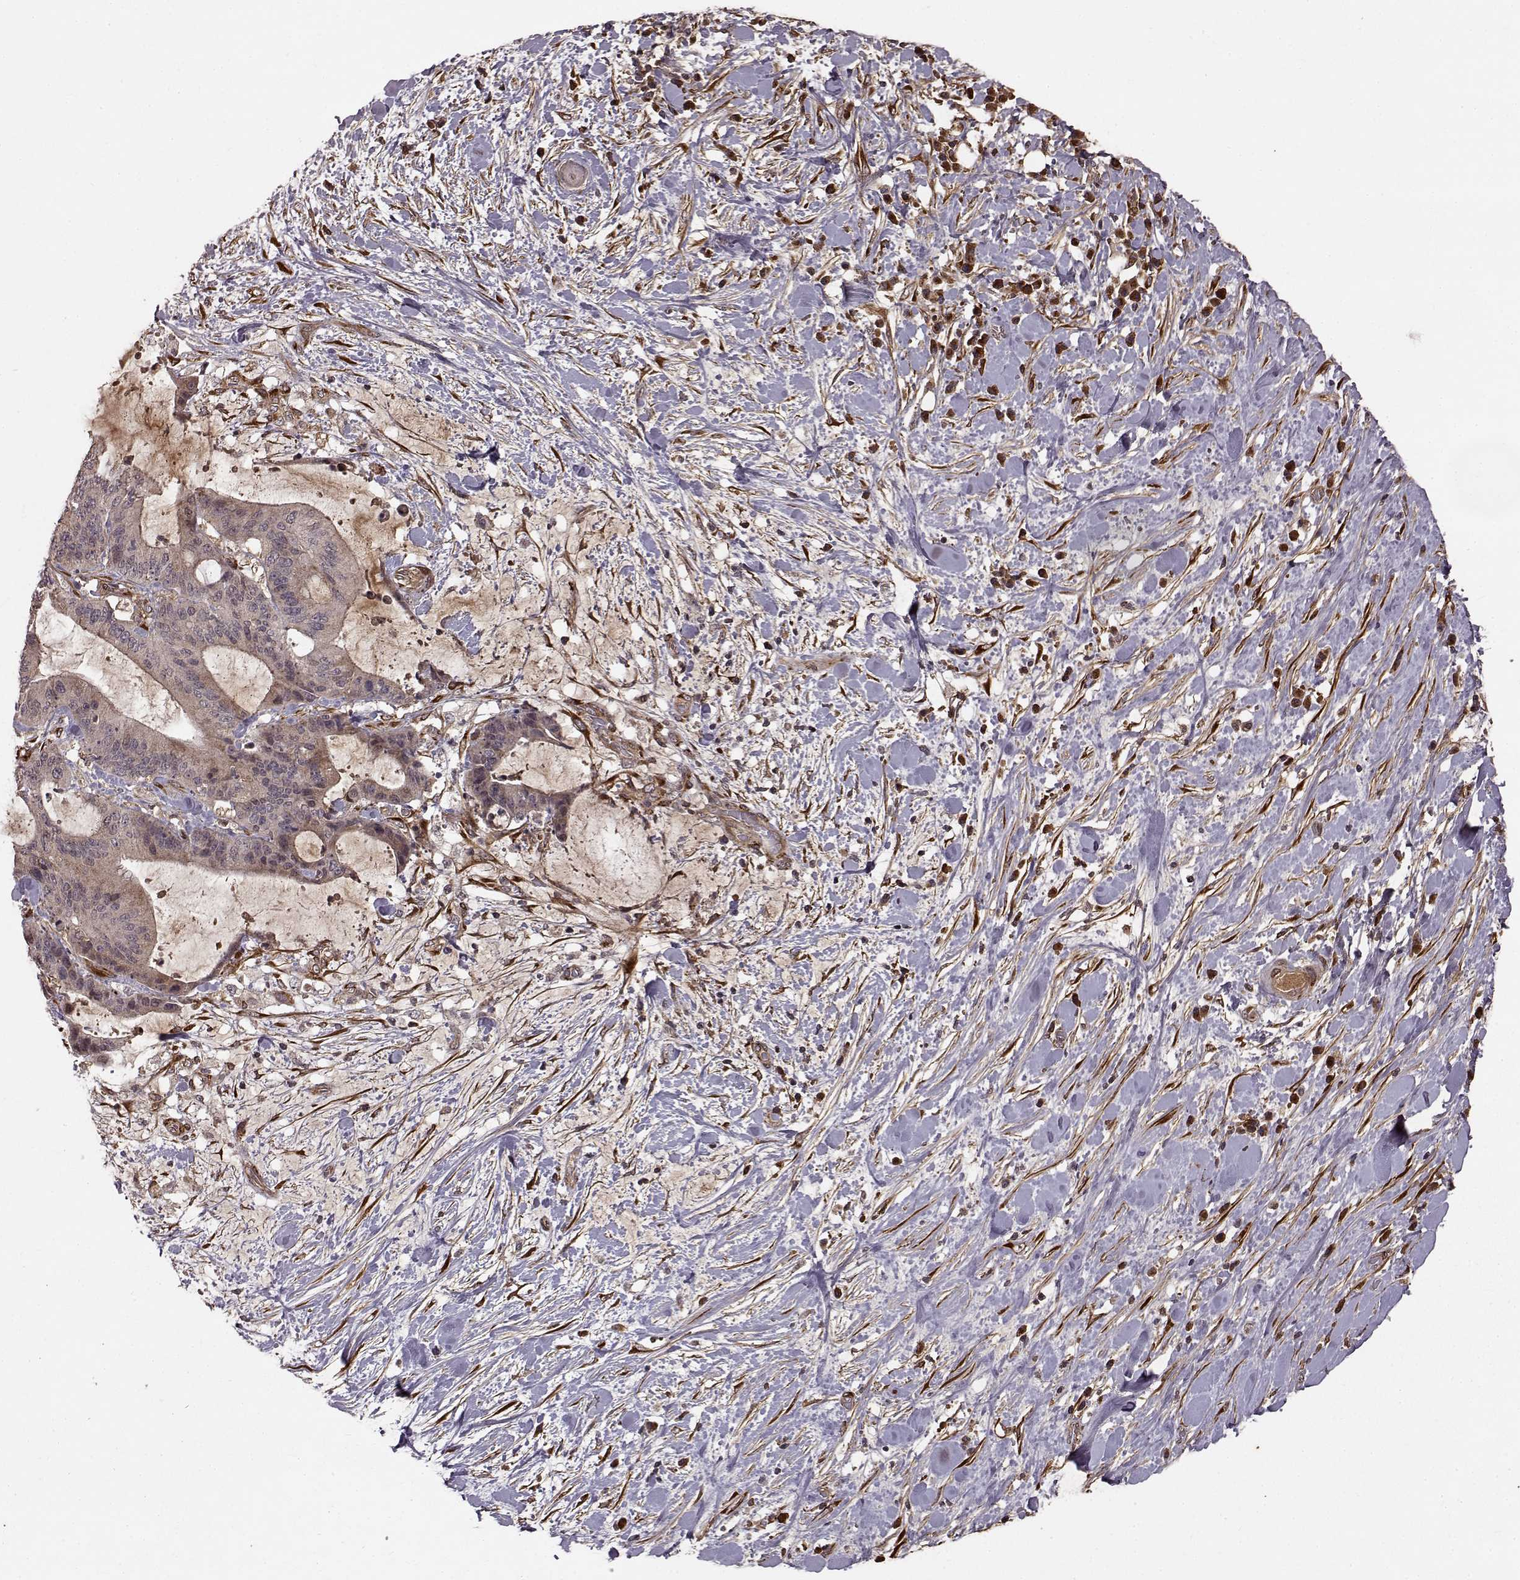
{"staining": {"intensity": "weak", "quantity": "25%-75%", "location": "cytoplasmic/membranous"}, "tissue": "liver cancer", "cell_type": "Tumor cells", "image_type": "cancer", "snomed": [{"axis": "morphology", "description": "Cholangiocarcinoma"}, {"axis": "topography", "description": "Liver"}], "caption": "A histopathology image showing weak cytoplasmic/membranous expression in about 25%-75% of tumor cells in liver cancer (cholangiocarcinoma), as visualized by brown immunohistochemical staining.", "gene": "FSTL1", "patient": {"sex": "female", "age": 73}}